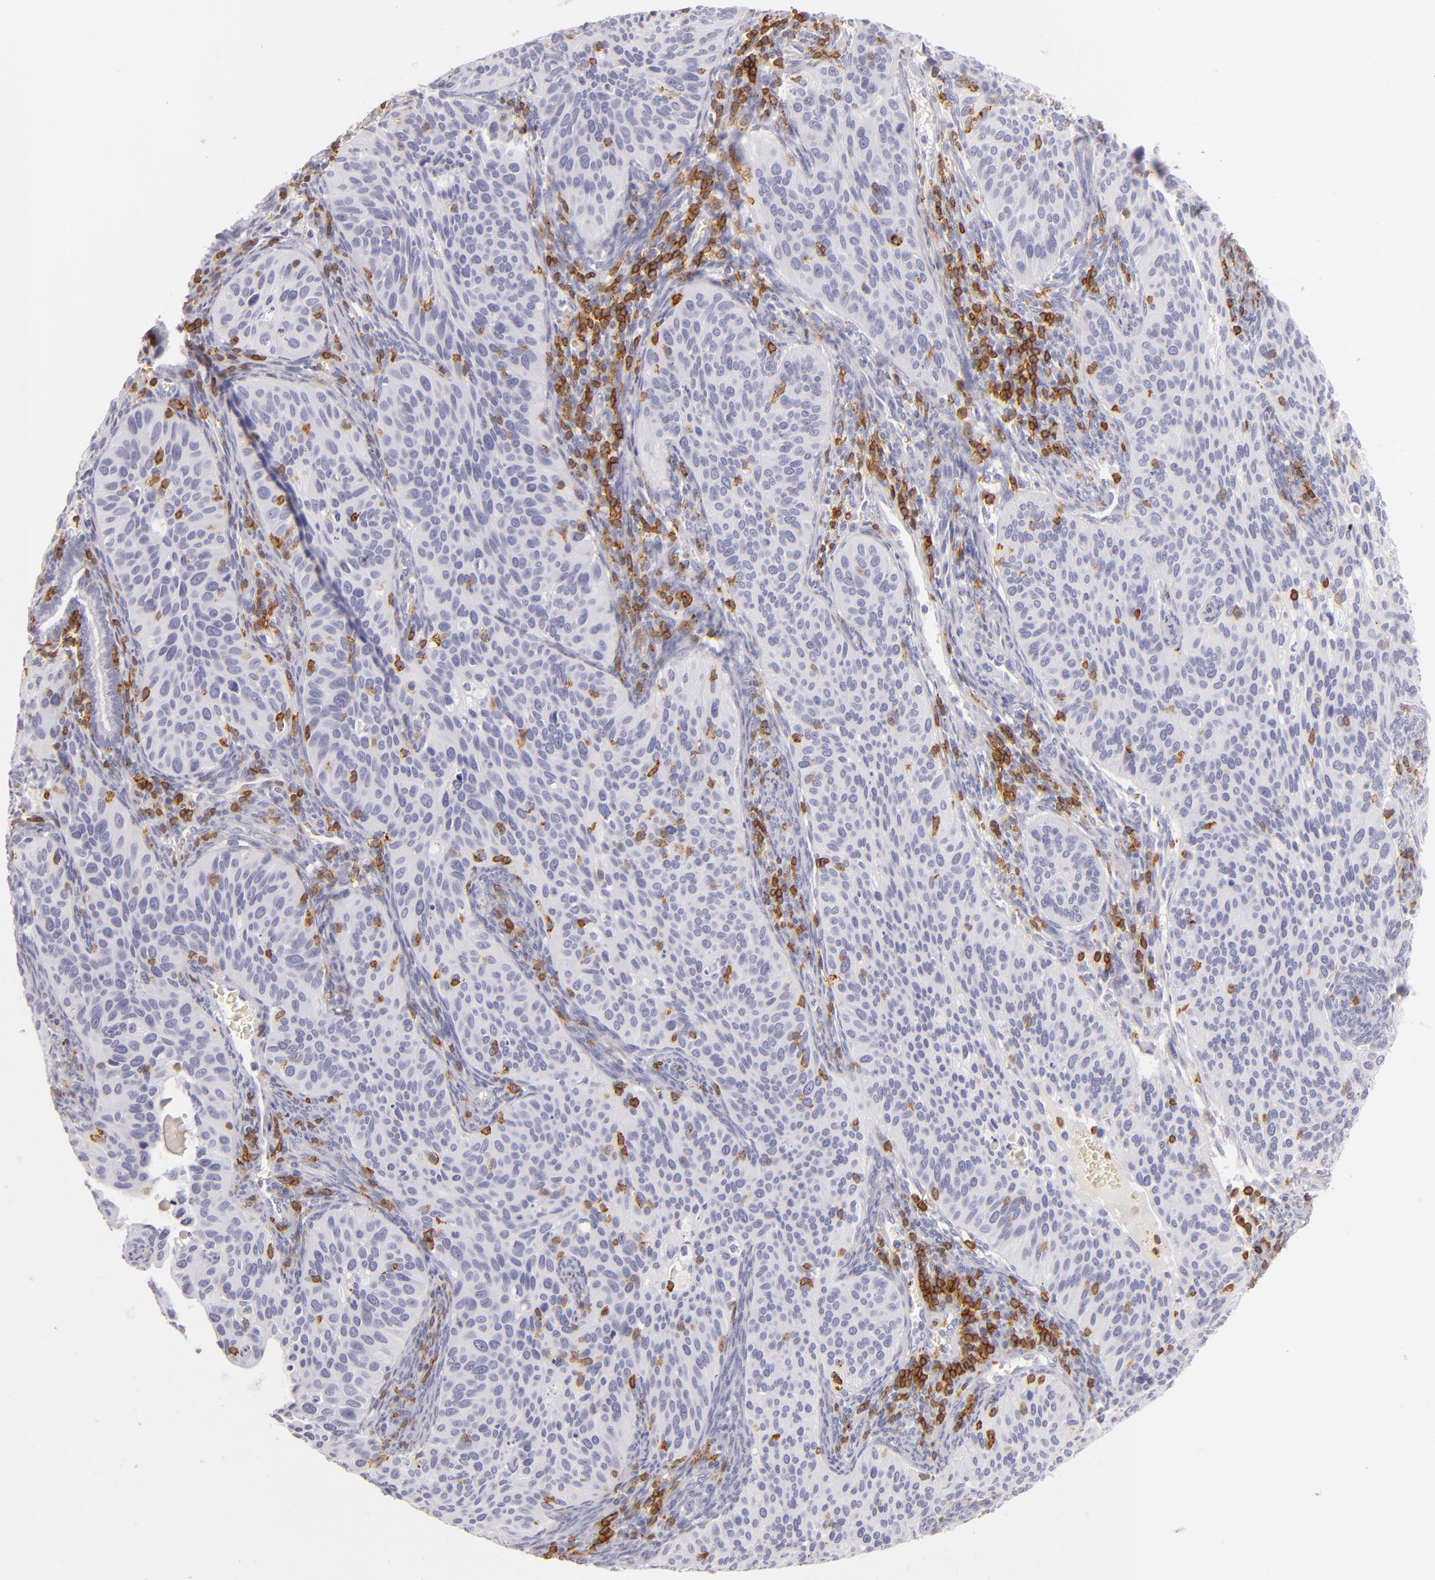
{"staining": {"intensity": "negative", "quantity": "none", "location": "none"}, "tissue": "cervical cancer", "cell_type": "Tumor cells", "image_type": "cancer", "snomed": [{"axis": "morphology", "description": "Adenocarcinoma, NOS"}, {"axis": "topography", "description": "Cervix"}], "caption": "Tumor cells are negative for brown protein staining in cervical adenocarcinoma.", "gene": "LAT", "patient": {"sex": "female", "age": 29}}